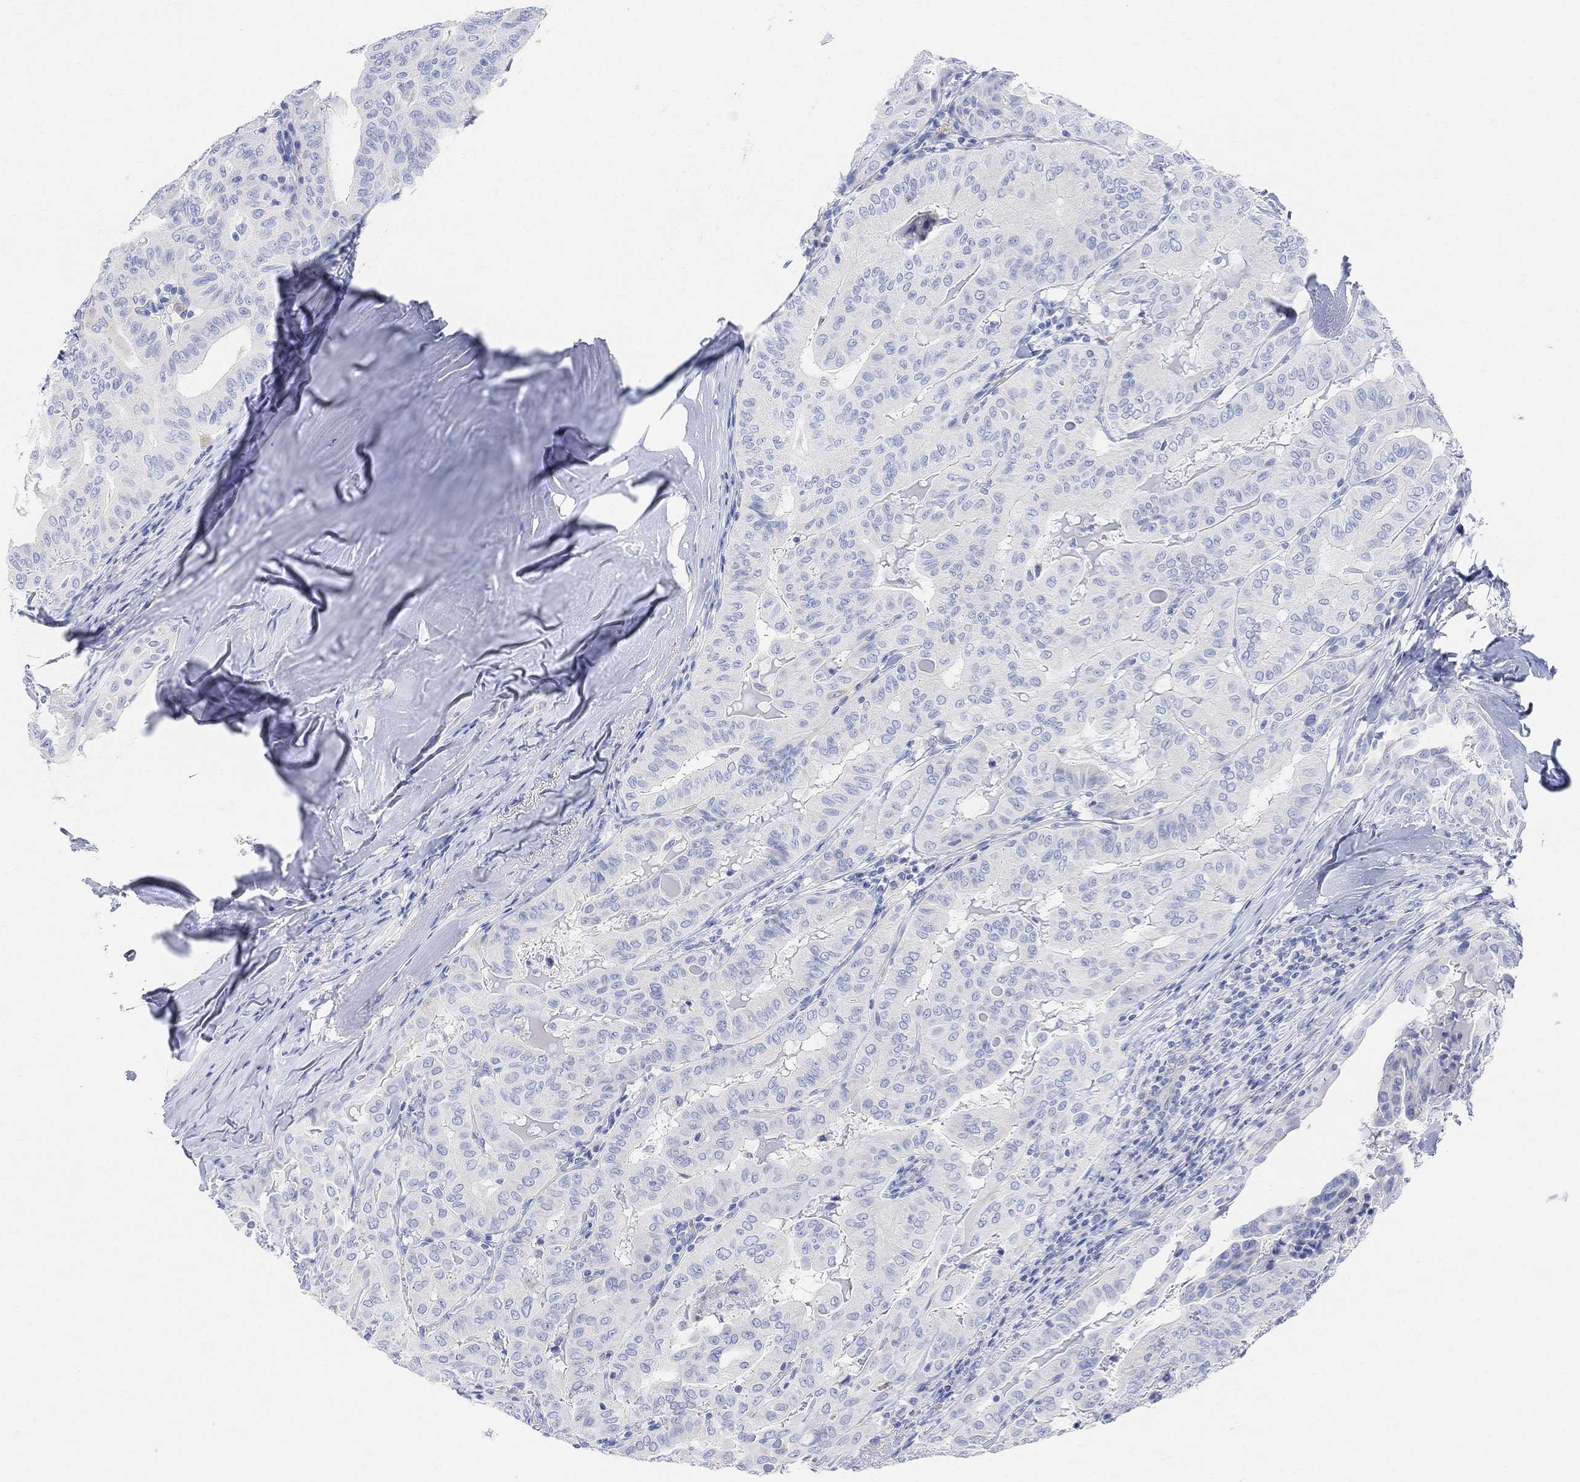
{"staining": {"intensity": "negative", "quantity": "none", "location": "none"}, "tissue": "thyroid cancer", "cell_type": "Tumor cells", "image_type": "cancer", "snomed": [{"axis": "morphology", "description": "Papillary adenocarcinoma, NOS"}, {"axis": "topography", "description": "Thyroid gland"}], "caption": "This is a micrograph of immunohistochemistry (IHC) staining of thyroid cancer (papillary adenocarcinoma), which shows no expression in tumor cells.", "gene": "RETNLB", "patient": {"sex": "female", "age": 68}}